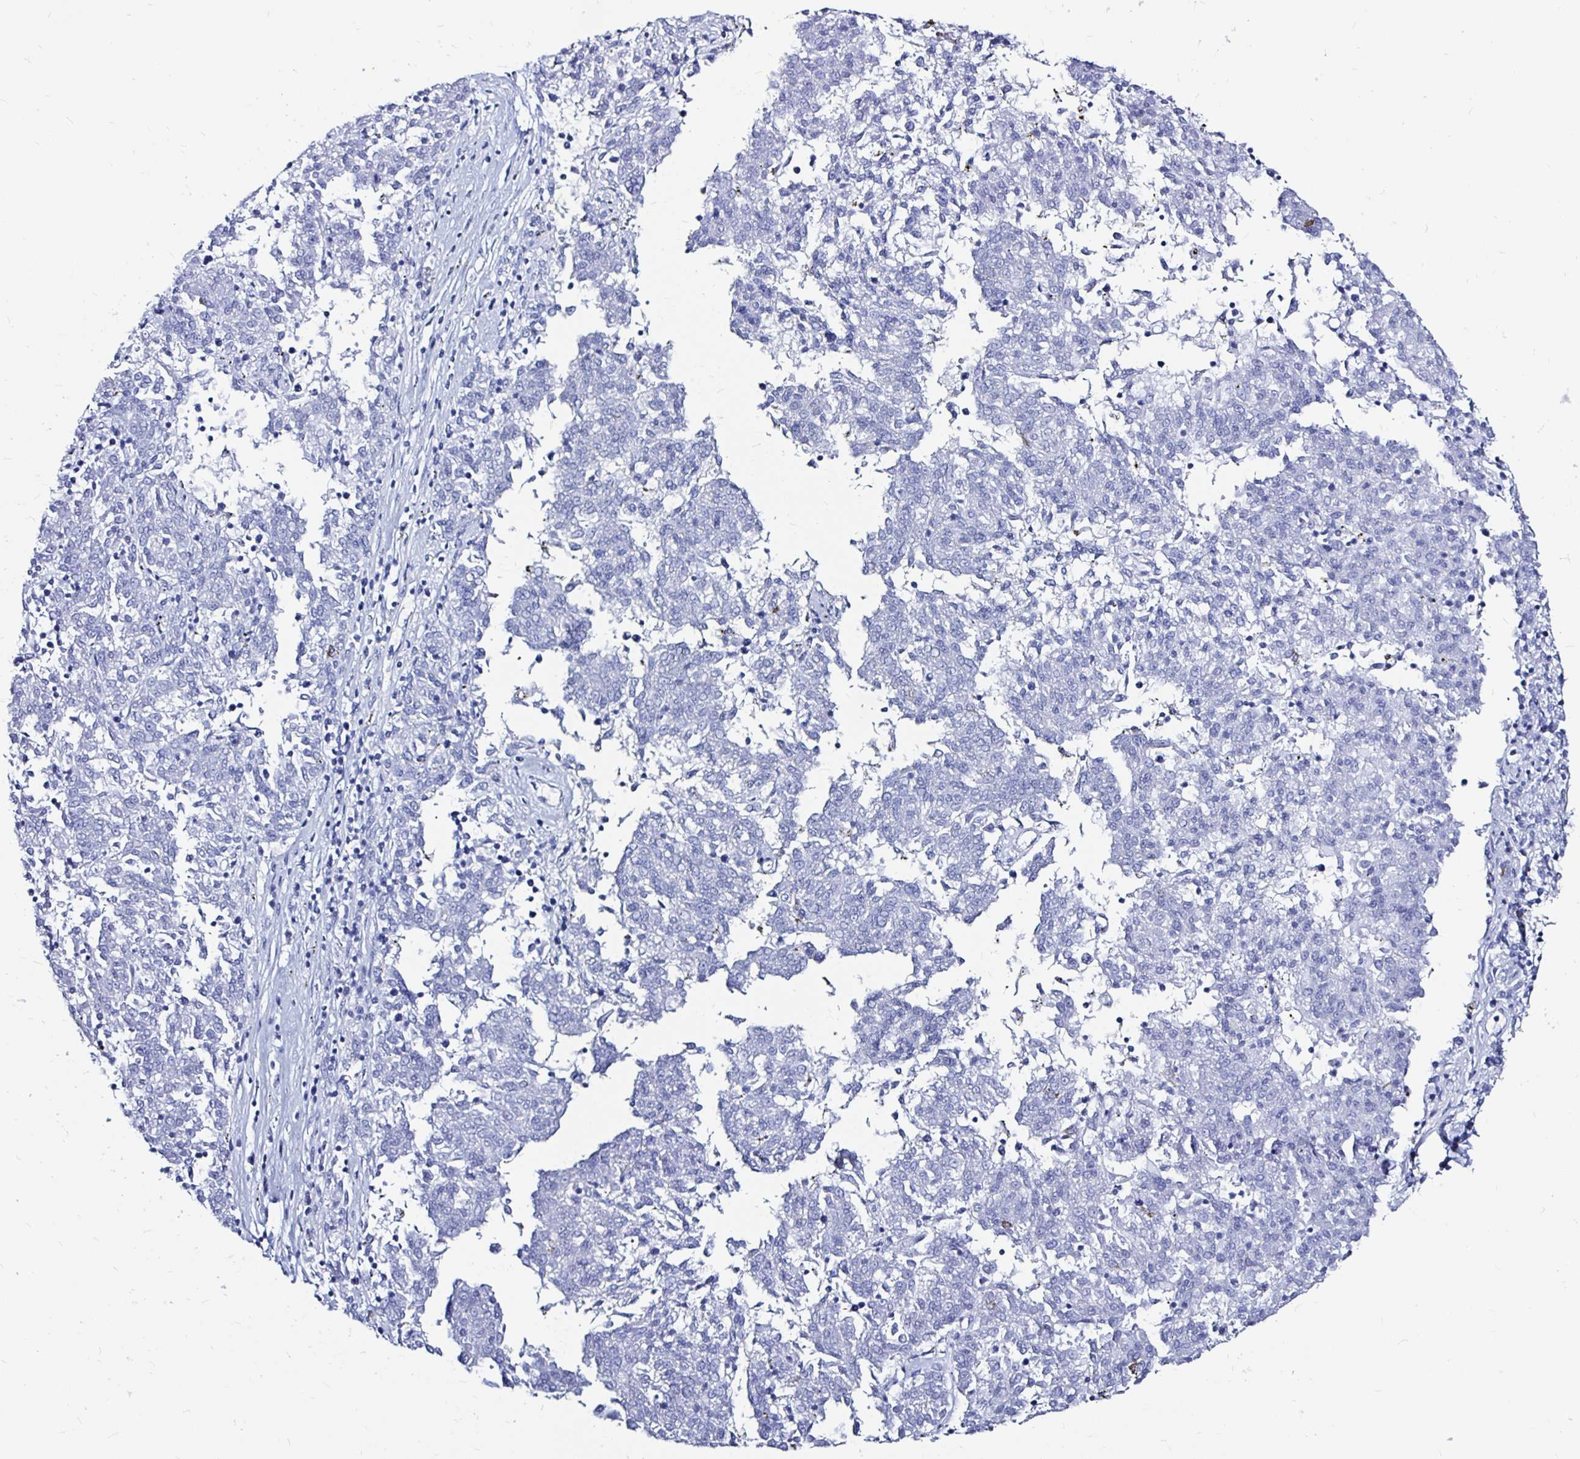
{"staining": {"intensity": "negative", "quantity": "none", "location": "none"}, "tissue": "melanoma", "cell_type": "Tumor cells", "image_type": "cancer", "snomed": [{"axis": "morphology", "description": "Malignant melanoma, NOS"}, {"axis": "topography", "description": "Skin"}], "caption": "Melanoma was stained to show a protein in brown. There is no significant staining in tumor cells. (DAB (3,3'-diaminobenzidine) immunohistochemistry (IHC) visualized using brightfield microscopy, high magnification).", "gene": "LUZP4", "patient": {"sex": "female", "age": 72}}